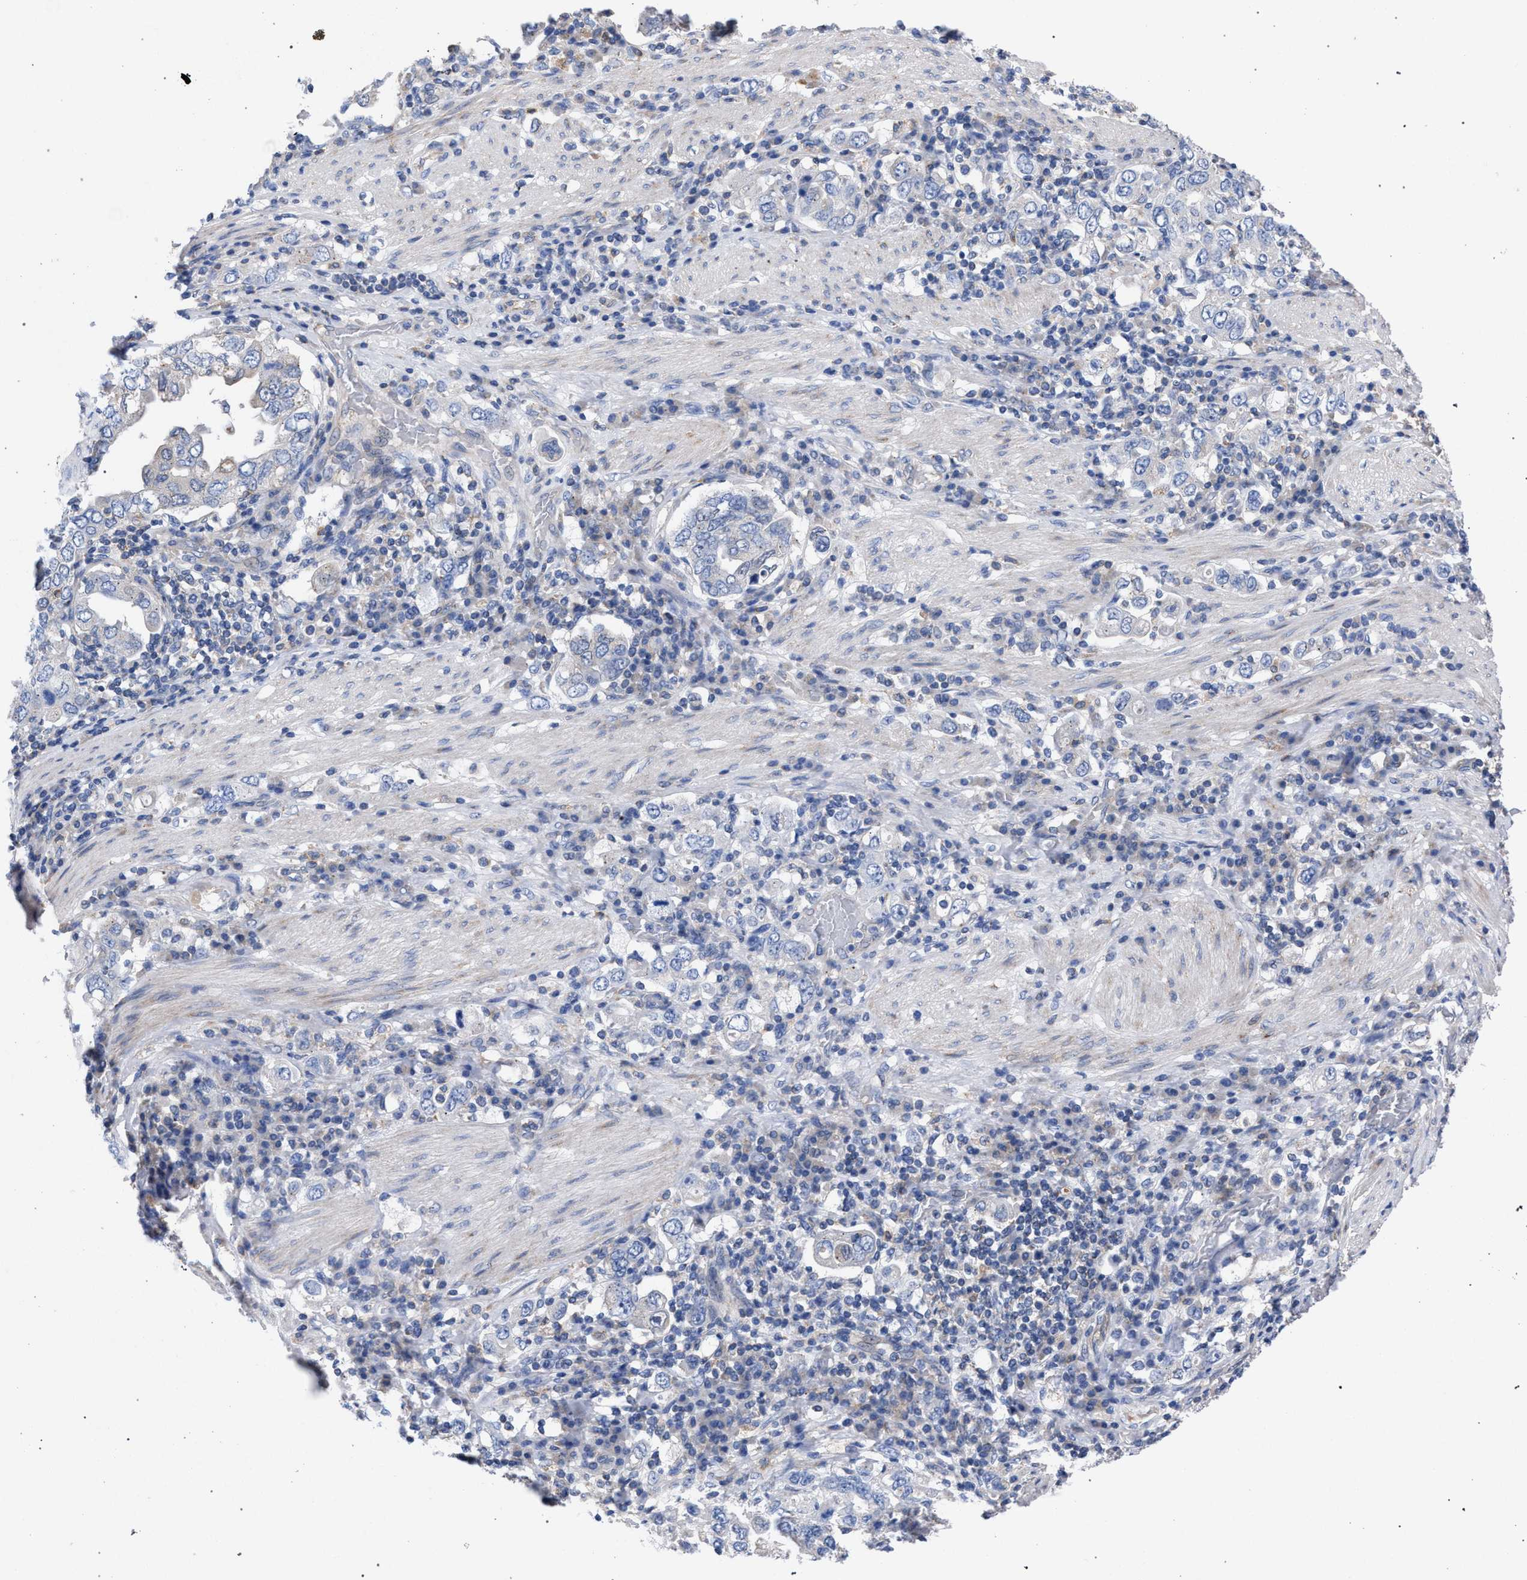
{"staining": {"intensity": "negative", "quantity": "none", "location": "none"}, "tissue": "stomach cancer", "cell_type": "Tumor cells", "image_type": "cancer", "snomed": [{"axis": "morphology", "description": "Adenocarcinoma, NOS"}, {"axis": "topography", "description": "Stomach, upper"}], "caption": "The IHC photomicrograph has no significant positivity in tumor cells of stomach cancer tissue. (Brightfield microscopy of DAB IHC at high magnification).", "gene": "GMPR", "patient": {"sex": "male", "age": 62}}